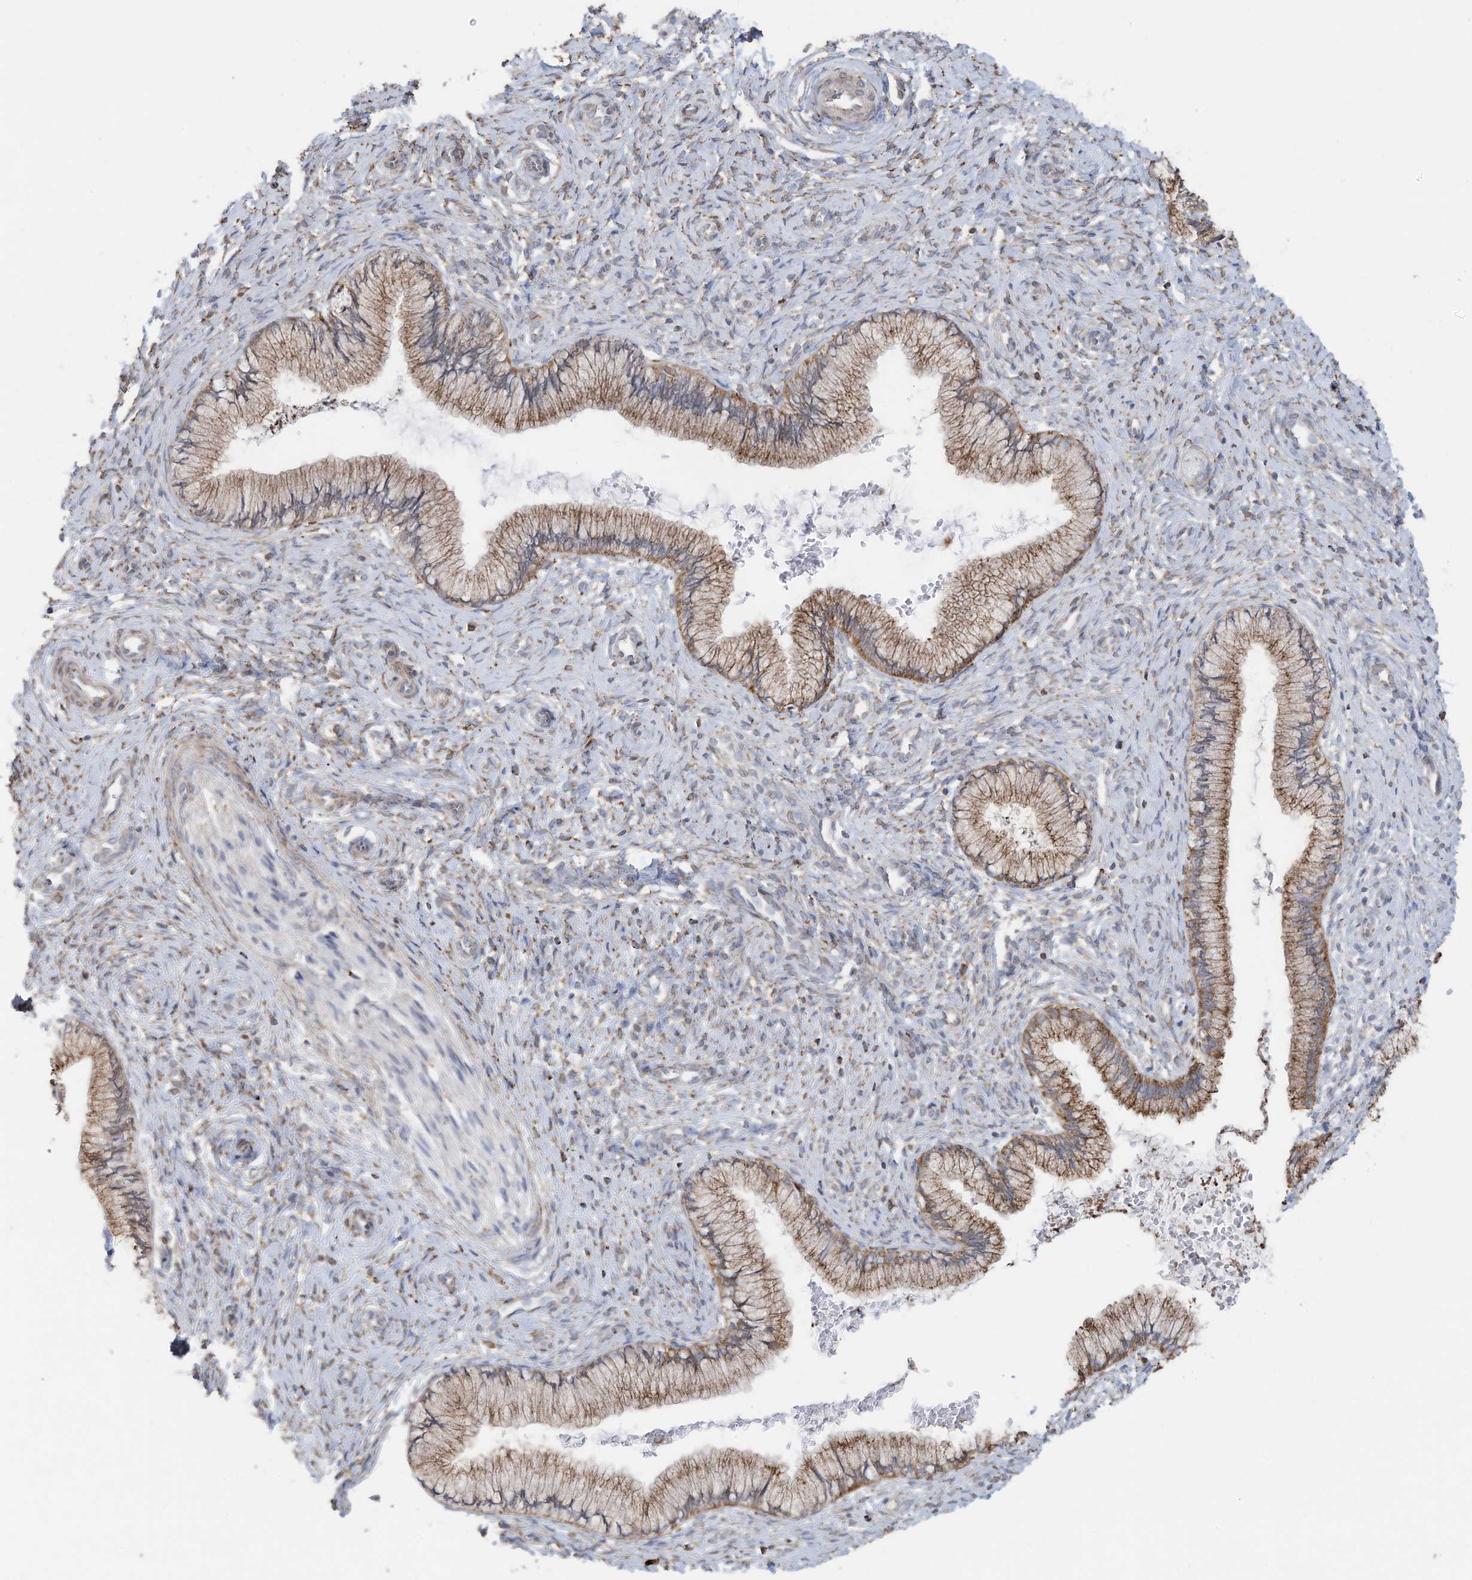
{"staining": {"intensity": "moderate", "quantity": ">75%", "location": "cytoplasmic/membranous"}, "tissue": "cervix", "cell_type": "Glandular cells", "image_type": "normal", "snomed": [{"axis": "morphology", "description": "Normal tissue, NOS"}, {"axis": "topography", "description": "Cervix"}], "caption": "Glandular cells show medium levels of moderate cytoplasmic/membranous positivity in approximately >75% of cells in normal cervix.", "gene": "ZNF354C", "patient": {"sex": "female", "age": 27}}